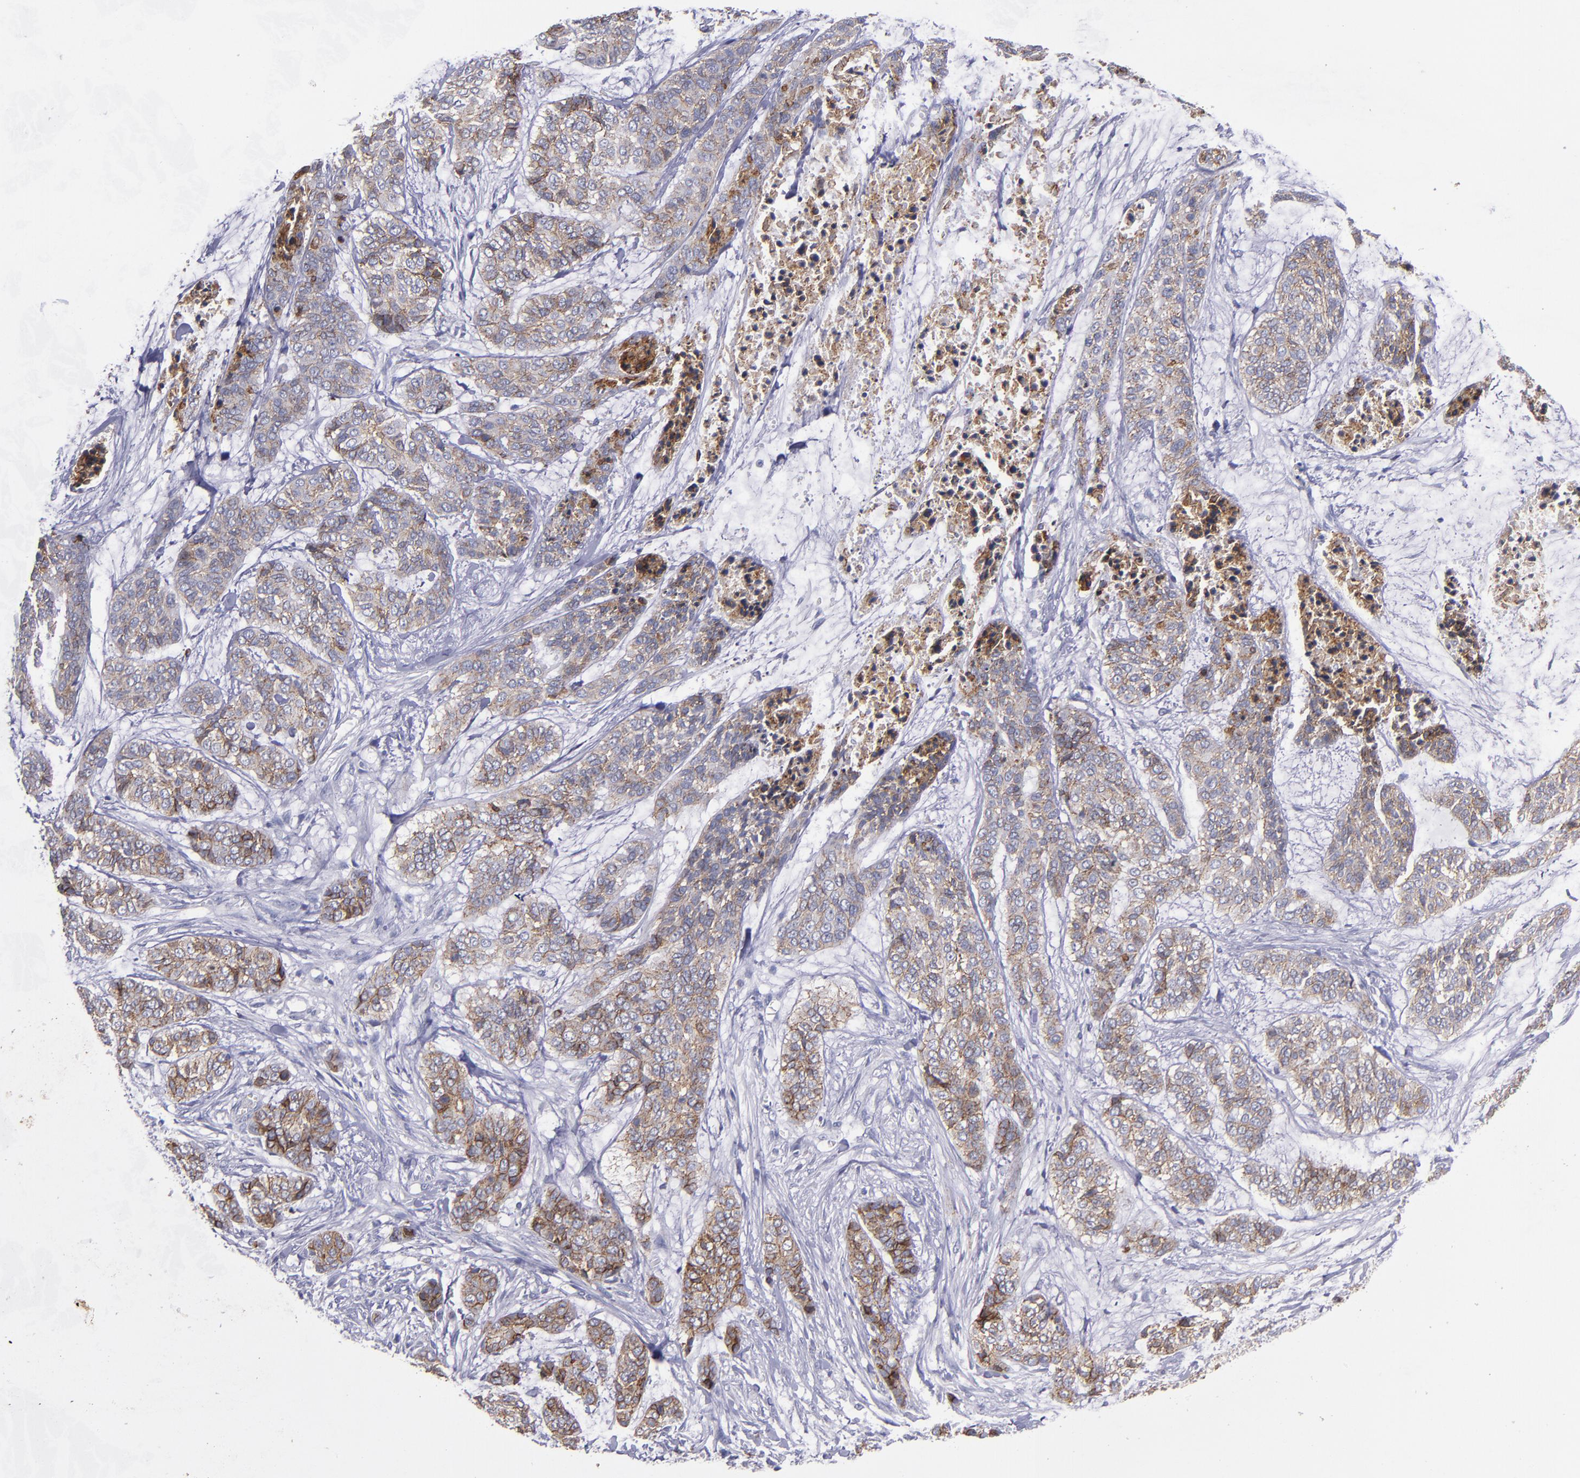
{"staining": {"intensity": "moderate", "quantity": ">75%", "location": "cytoplasmic/membranous"}, "tissue": "skin cancer", "cell_type": "Tumor cells", "image_type": "cancer", "snomed": [{"axis": "morphology", "description": "Basal cell carcinoma"}, {"axis": "topography", "description": "Skin"}], "caption": "High-magnification brightfield microscopy of skin cancer stained with DAB (brown) and counterstained with hematoxylin (blue). tumor cells exhibit moderate cytoplasmic/membranous positivity is present in about>75% of cells.", "gene": "CDH3", "patient": {"sex": "female", "age": 64}}